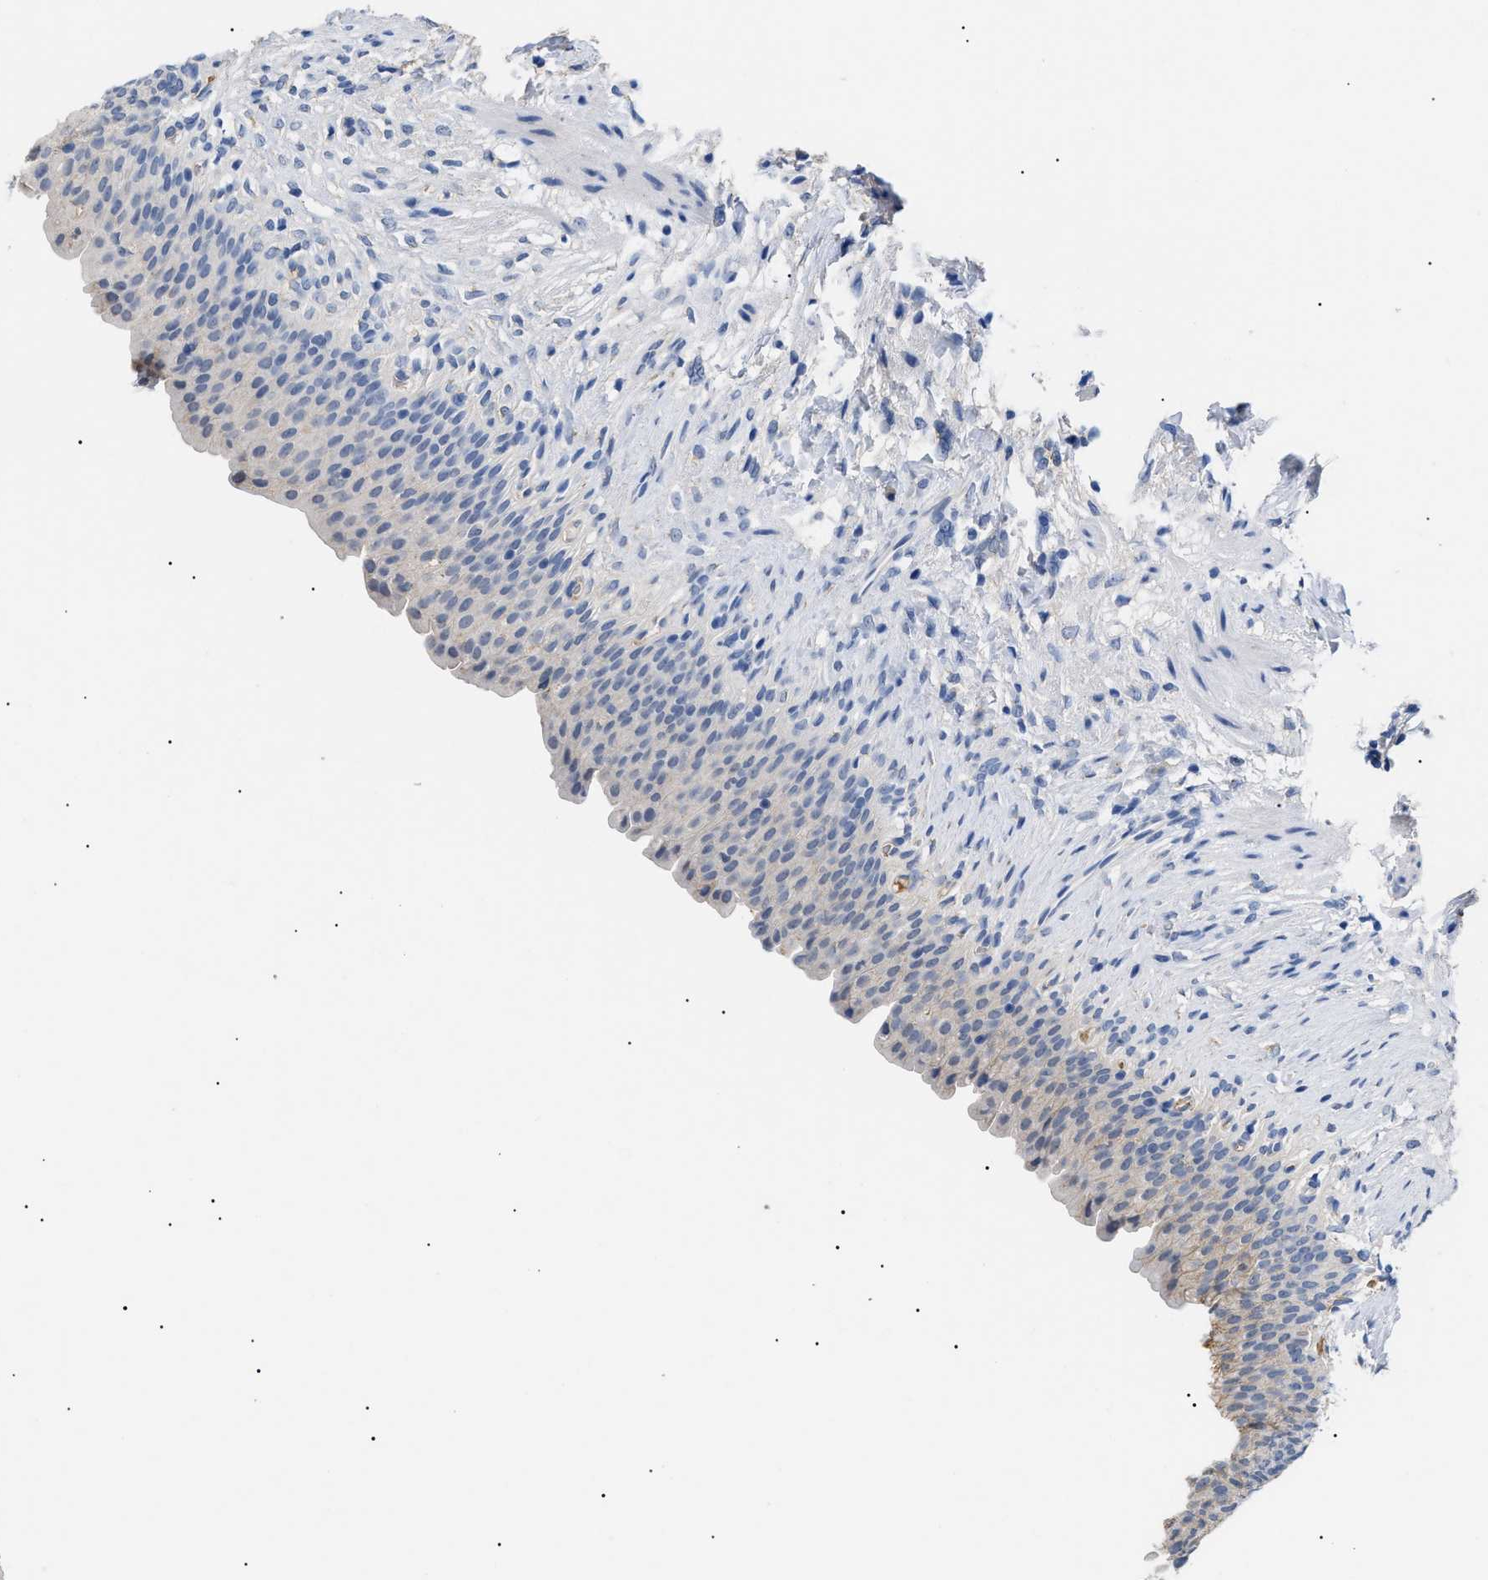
{"staining": {"intensity": "weak", "quantity": "<25%", "location": "nuclear"}, "tissue": "urinary bladder", "cell_type": "Urothelial cells", "image_type": "normal", "snomed": [{"axis": "morphology", "description": "Normal tissue, NOS"}, {"axis": "topography", "description": "Urinary bladder"}], "caption": "DAB (3,3'-diaminobenzidine) immunohistochemical staining of unremarkable urinary bladder demonstrates no significant expression in urothelial cells. (Brightfield microscopy of DAB immunohistochemistry at high magnification).", "gene": "PRRT2", "patient": {"sex": "female", "age": 79}}